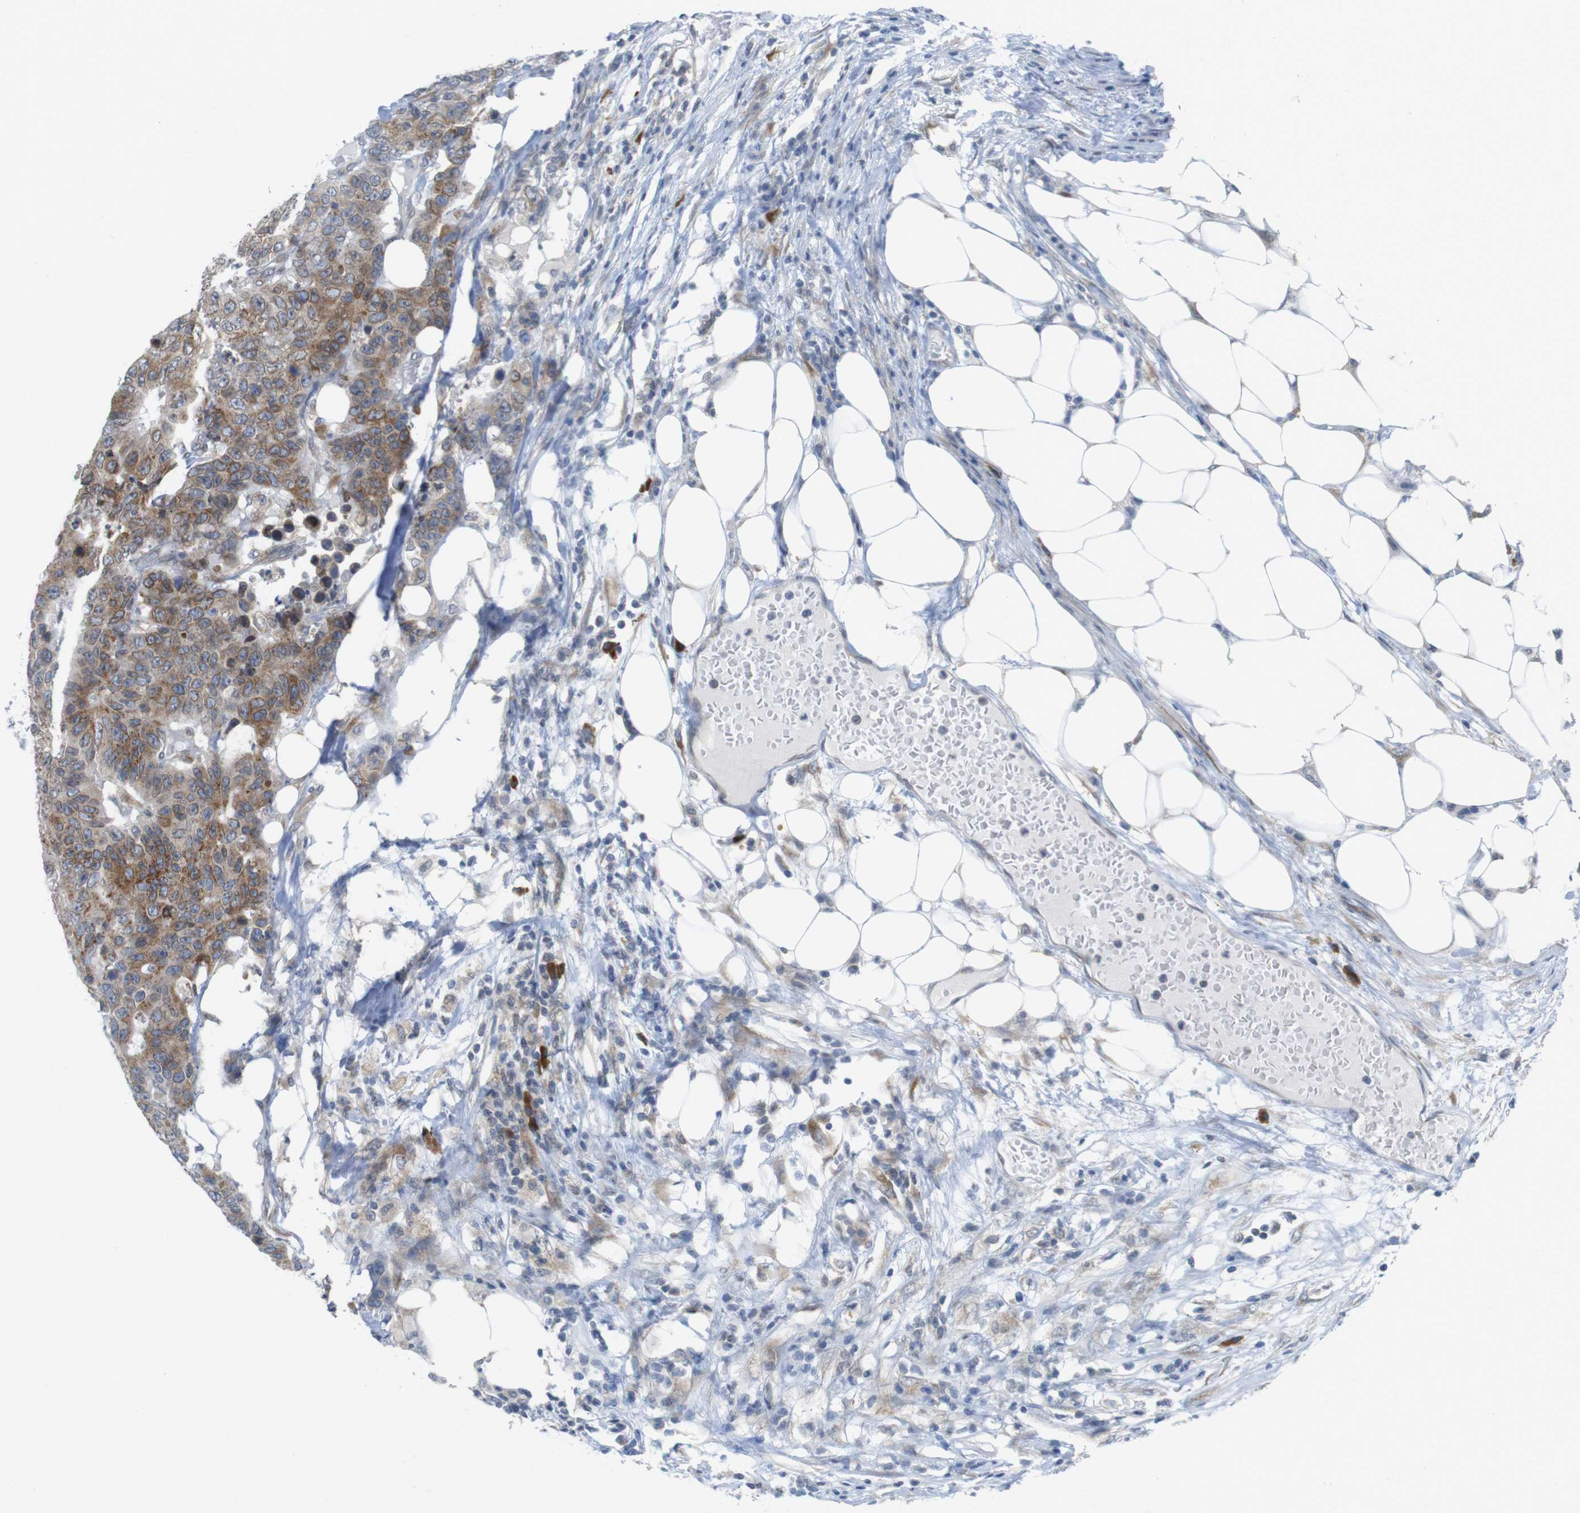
{"staining": {"intensity": "moderate", "quantity": "25%-75%", "location": "cytoplasmic/membranous"}, "tissue": "colorectal cancer", "cell_type": "Tumor cells", "image_type": "cancer", "snomed": [{"axis": "morphology", "description": "Adenocarcinoma, NOS"}, {"axis": "topography", "description": "Colon"}], "caption": "This is a micrograph of immunohistochemistry (IHC) staining of colorectal adenocarcinoma, which shows moderate expression in the cytoplasmic/membranous of tumor cells.", "gene": "ERGIC3", "patient": {"sex": "female", "age": 86}}